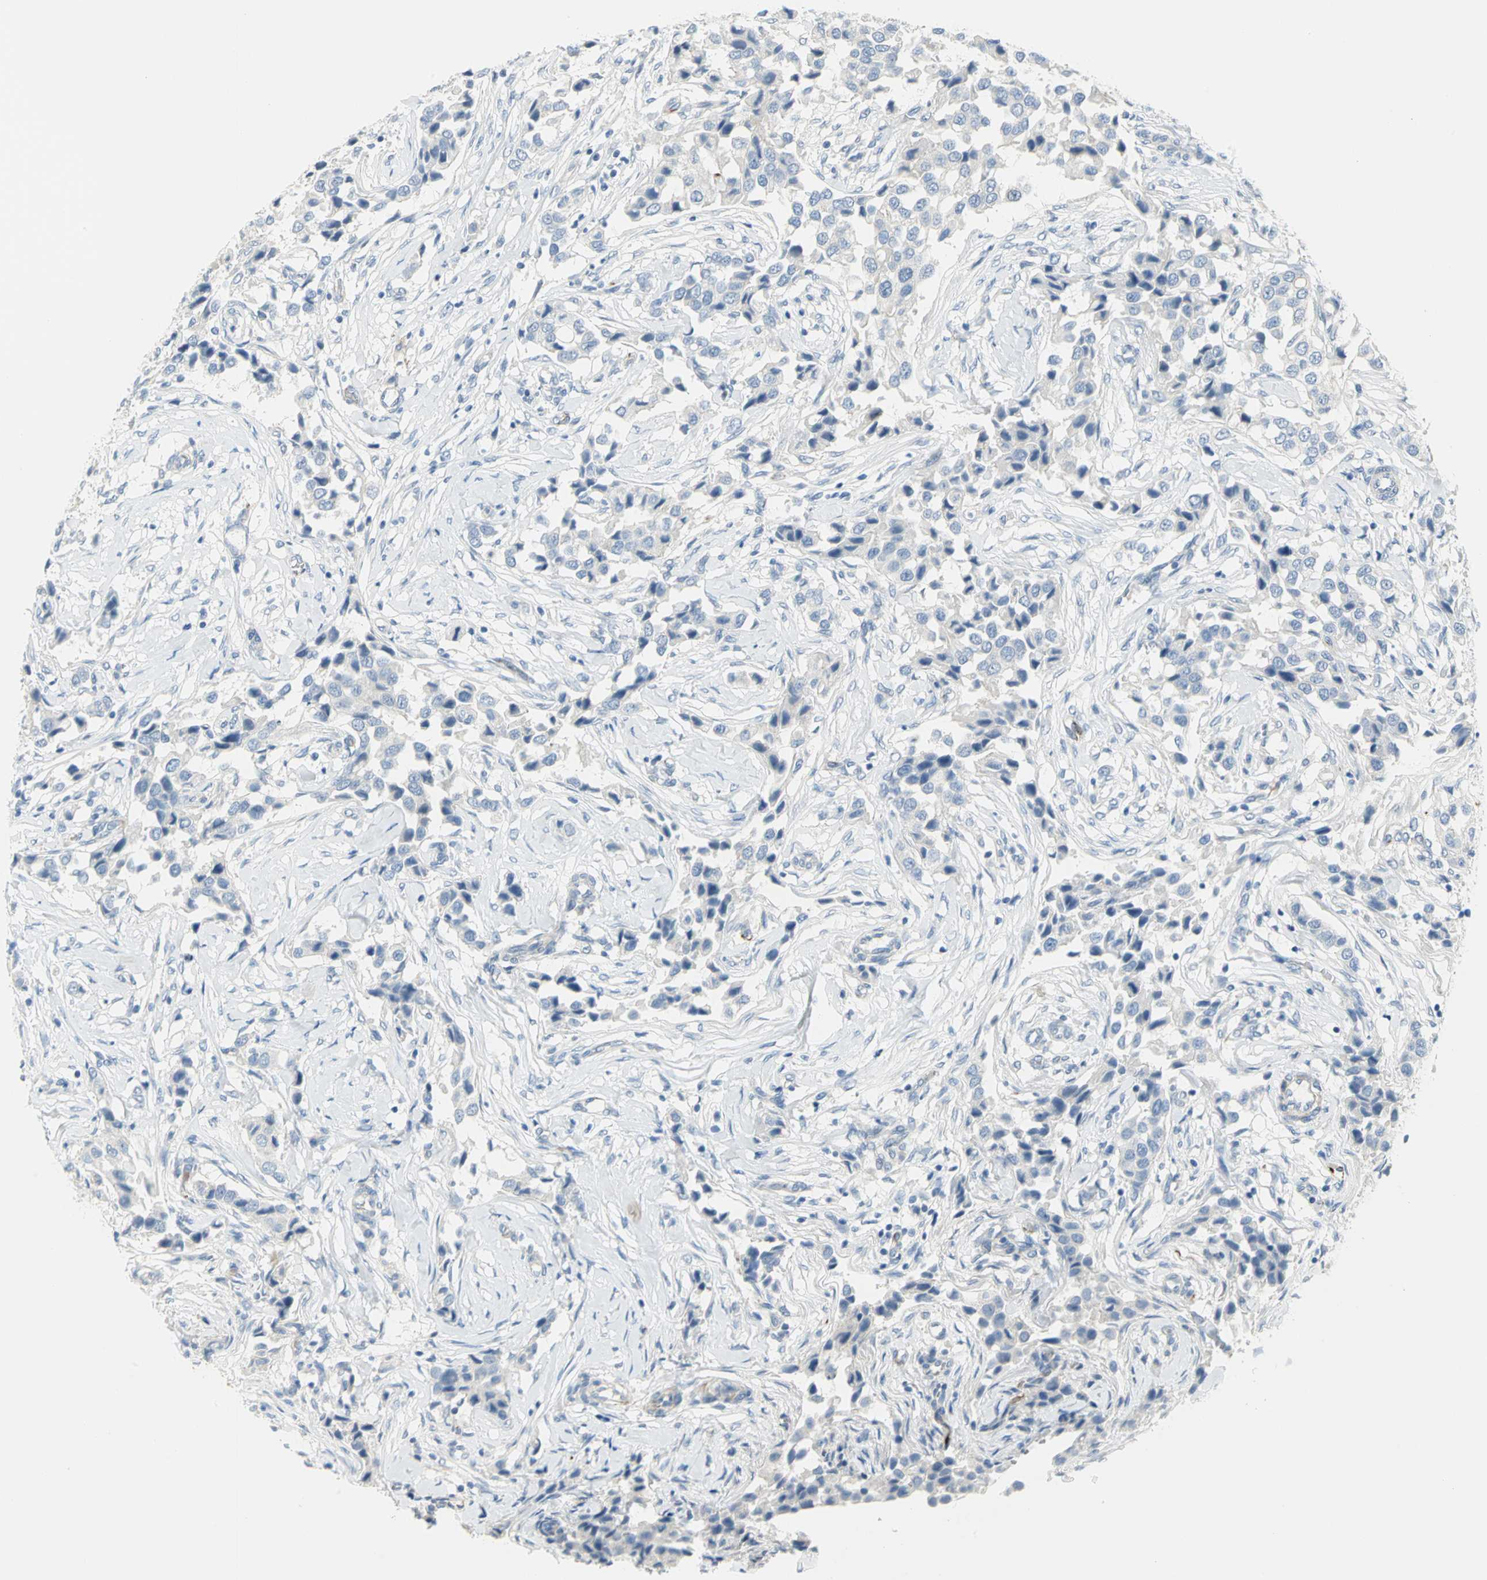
{"staining": {"intensity": "negative", "quantity": "none", "location": "none"}, "tissue": "breast cancer", "cell_type": "Tumor cells", "image_type": "cancer", "snomed": [{"axis": "morphology", "description": "Duct carcinoma"}, {"axis": "topography", "description": "Breast"}], "caption": "The histopathology image displays no significant expression in tumor cells of invasive ductal carcinoma (breast).", "gene": "ALOX15", "patient": {"sex": "female", "age": 80}}